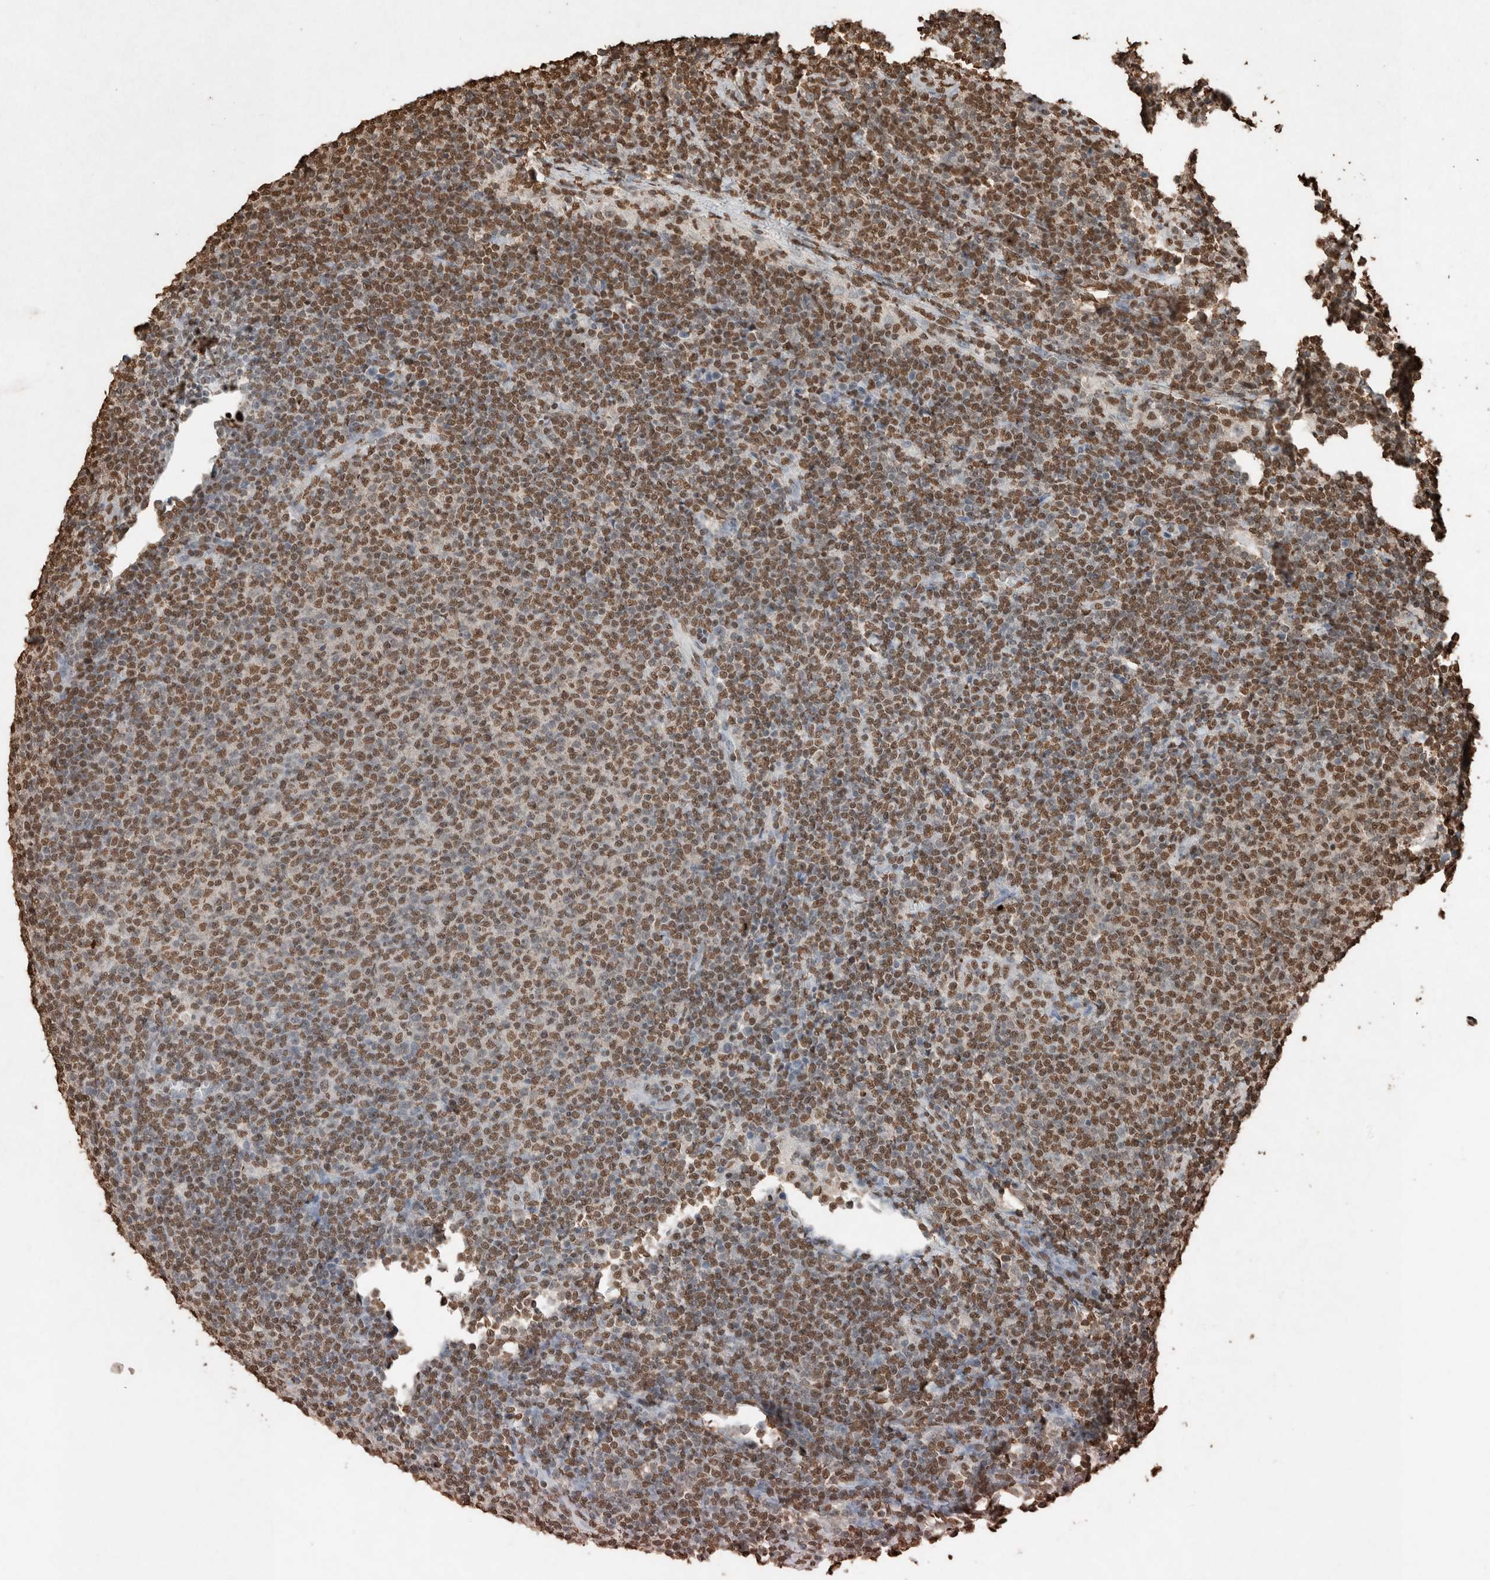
{"staining": {"intensity": "moderate", "quantity": ">75%", "location": "nuclear"}, "tissue": "lymphoma", "cell_type": "Tumor cells", "image_type": "cancer", "snomed": [{"axis": "morphology", "description": "Malignant lymphoma, non-Hodgkin's type, Low grade"}, {"axis": "topography", "description": "Lymph node"}], "caption": "IHC of human malignant lymphoma, non-Hodgkin's type (low-grade) demonstrates medium levels of moderate nuclear expression in approximately >75% of tumor cells. Nuclei are stained in blue.", "gene": "FSTL3", "patient": {"sex": "male", "age": 66}}